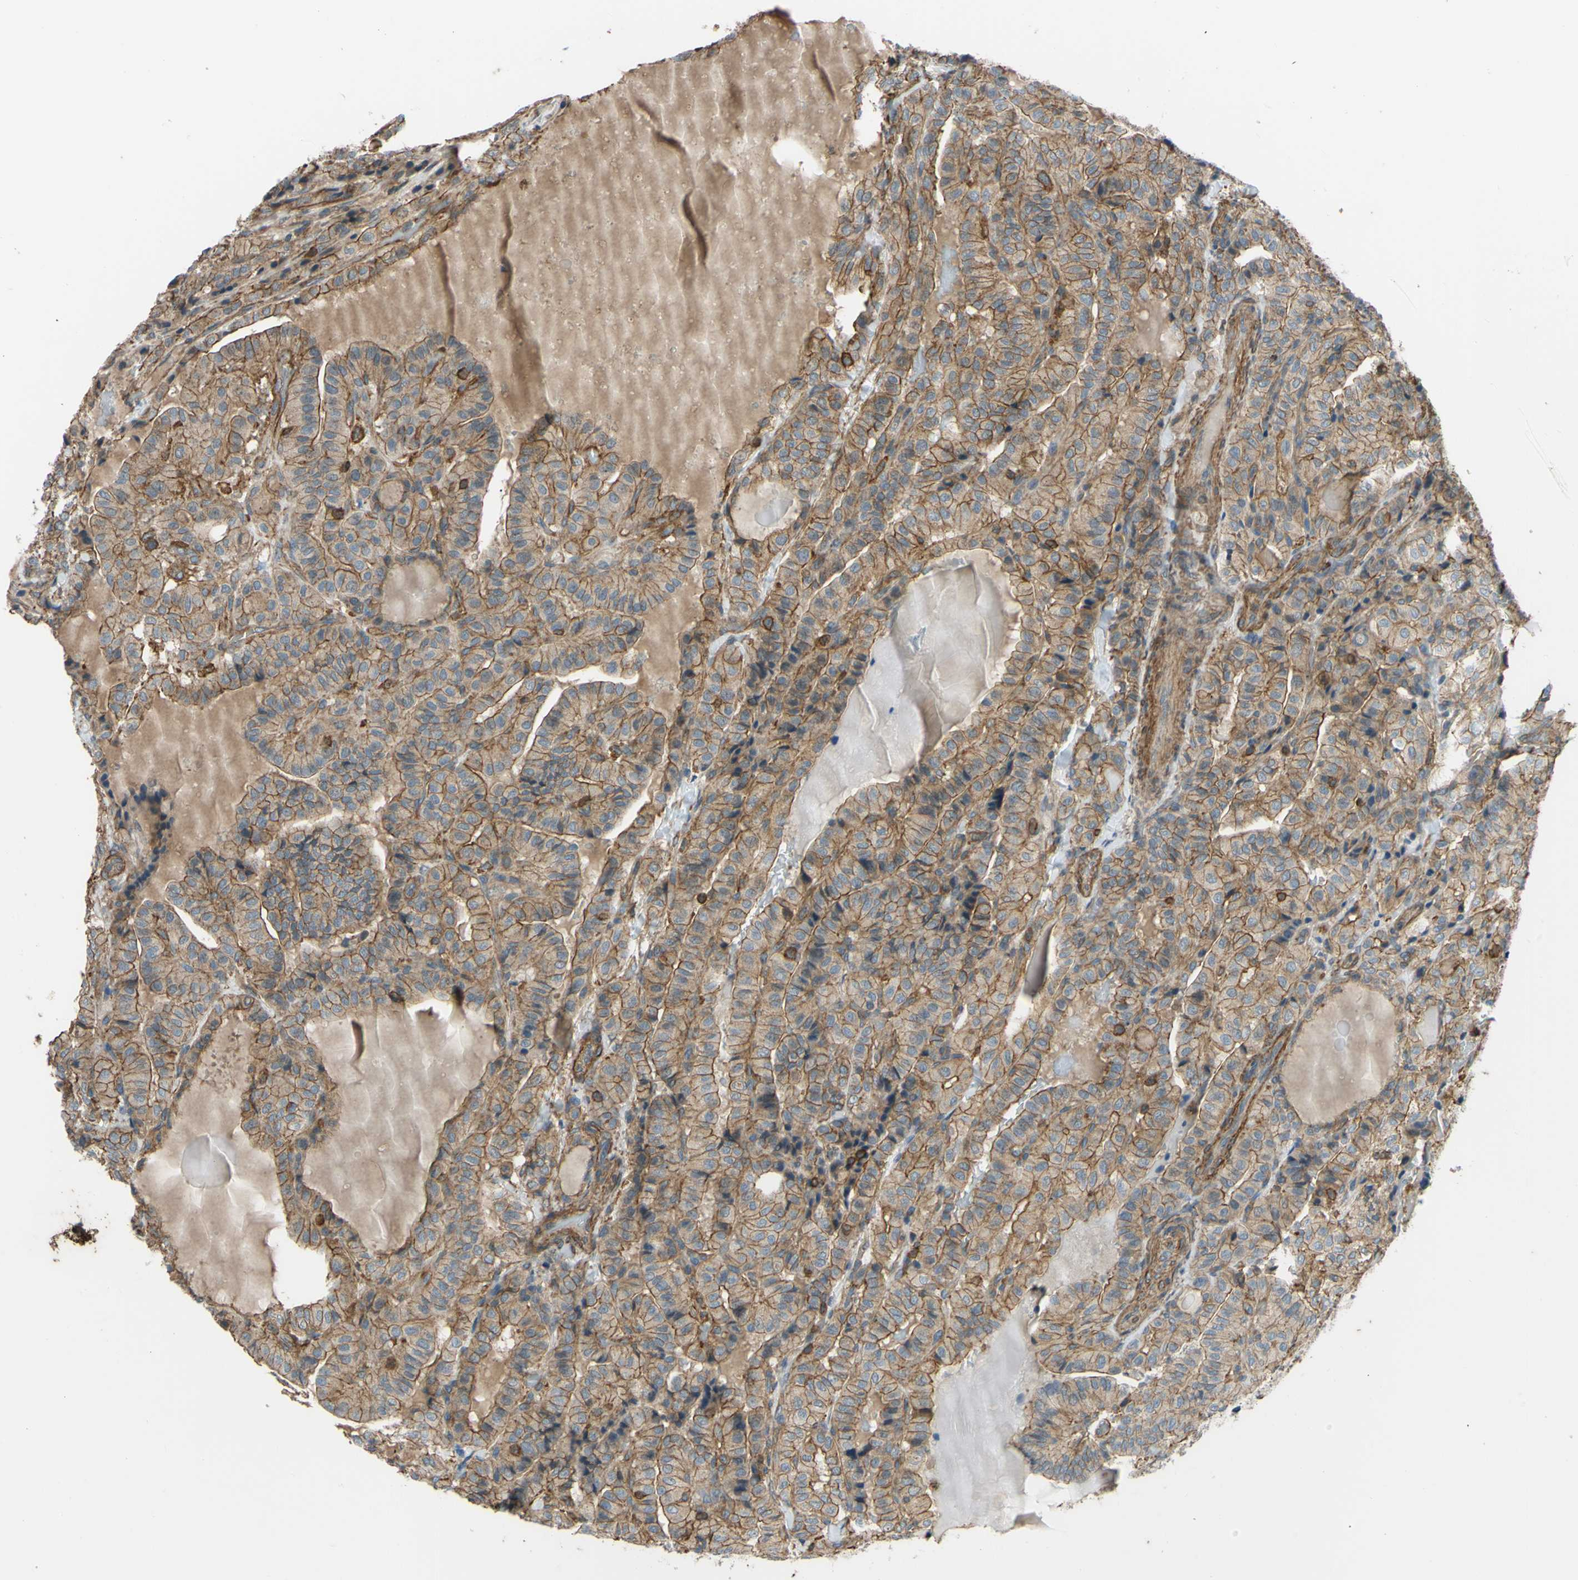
{"staining": {"intensity": "moderate", "quantity": ">75%", "location": "cytoplasmic/membranous"}, "tissue": "thyroid cancer", "cell_type": "Tumor cells", "image_type": "cancer", "snomed": [{"axis": "morphology", "description": "Papillary adenocarcinoma, NOS"}, {"axis": "topography", "description": "Thyroid gland"}], "caption": "Thyroid papillary adenocarcinoma stained for a protein exhibits moderate cytoplasmic/membranous positivity in tumor cells.", "gene": "ADD3", "patient": {"sex": "male", "age": 77}}